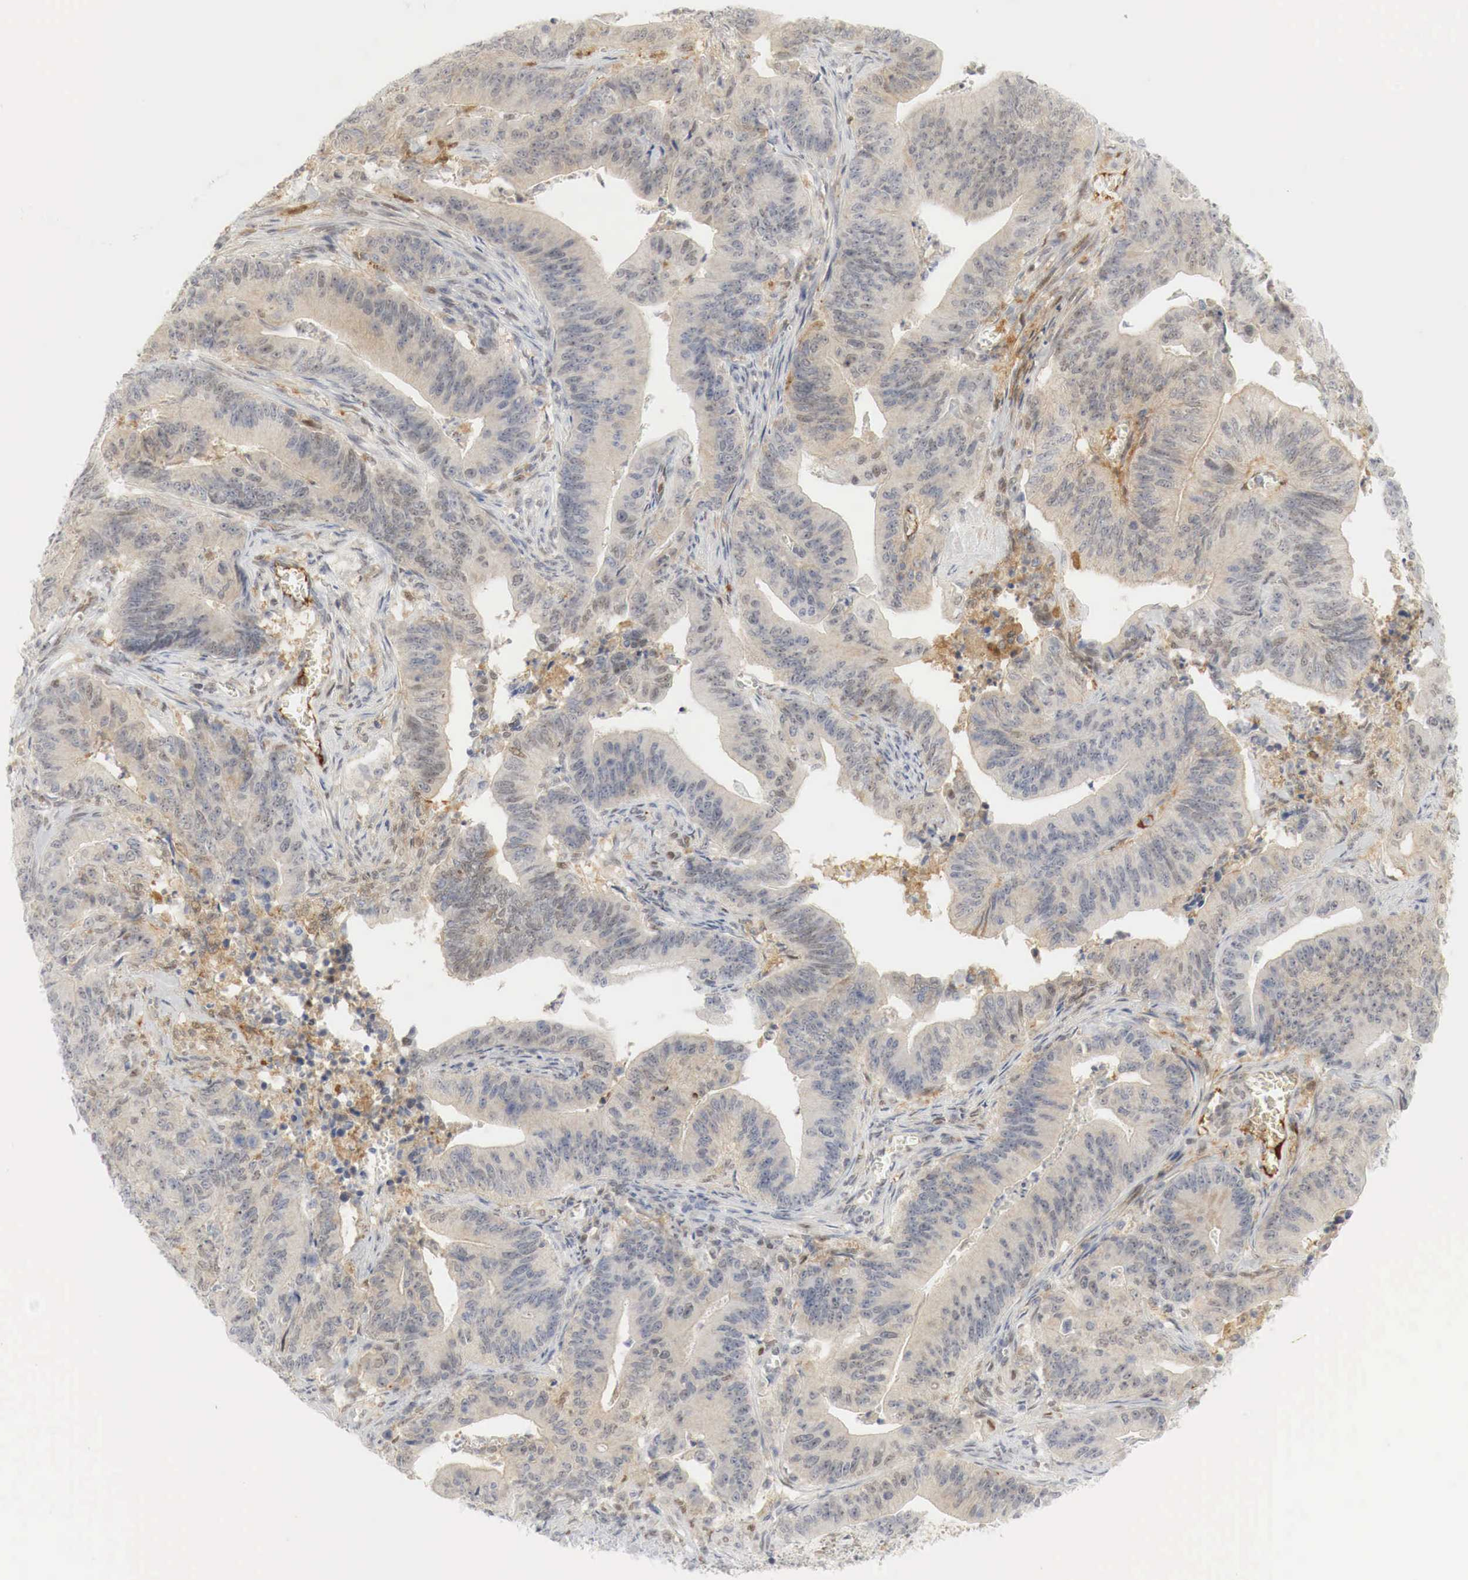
{"staining": {"intensity": "weak", "quantity": "<25%", "location": "cytoplasmic/membranous,nuclear"}, "tissue": "stomach cancer", "cell_type": "Tumor cells", "image_type": "cancer", "snomed": [{"axis": "morphology", "description": "Adenocarcinoma, NOS"}, {"axis": "topography", "description": "Stomach, lower"}], "caption": "Immunohistochemistry image of neoplastic tissue: human adenocarcinoma (stomach) stained with DAB reveals no significant protein expression in tumor cells.", "gene": "MYC", "patient": {"sex": "female", "age": 86}}